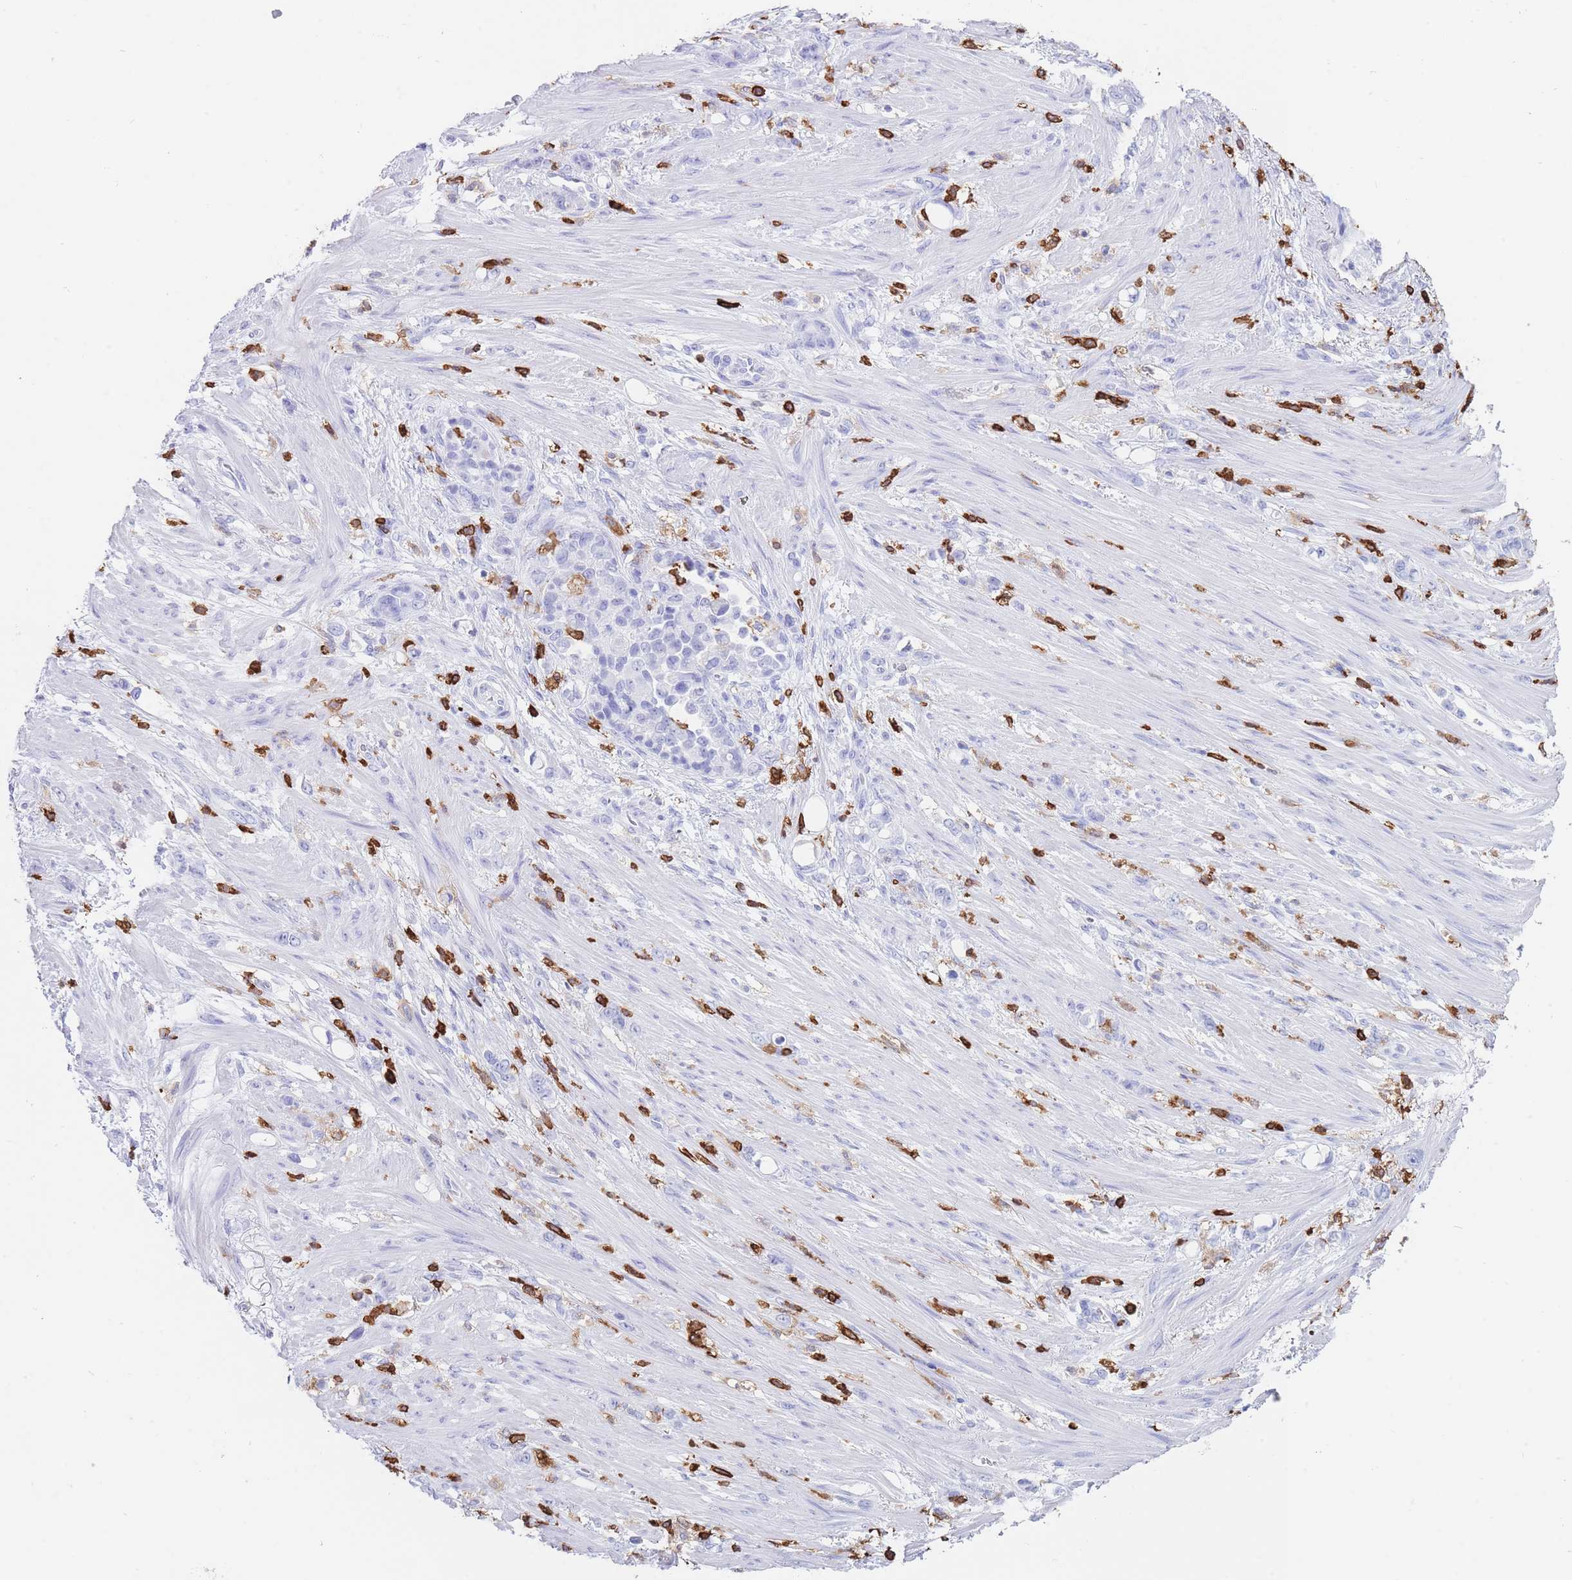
{"staining": {"intensity": "negative", "quantity": "none", "location": "none"}, "tissue": "stomach cancer", "cell_type": "Tumor cells", "image_type": "cancer", "snomed": [{"axis": "morphology", "description": "Normal tissue, NOS"}, {"axis": "morphology", "description": "Adenocarcinoma, NOS"}, {"axis": "topography", "description": "Stomach"}], "caption": "Micrograph shows no protein expression in tumor cells of adenocarcinoma (stomach) tissue.", "gene": "CORO1A", "patient": {"sex": "female", "age": 79}}